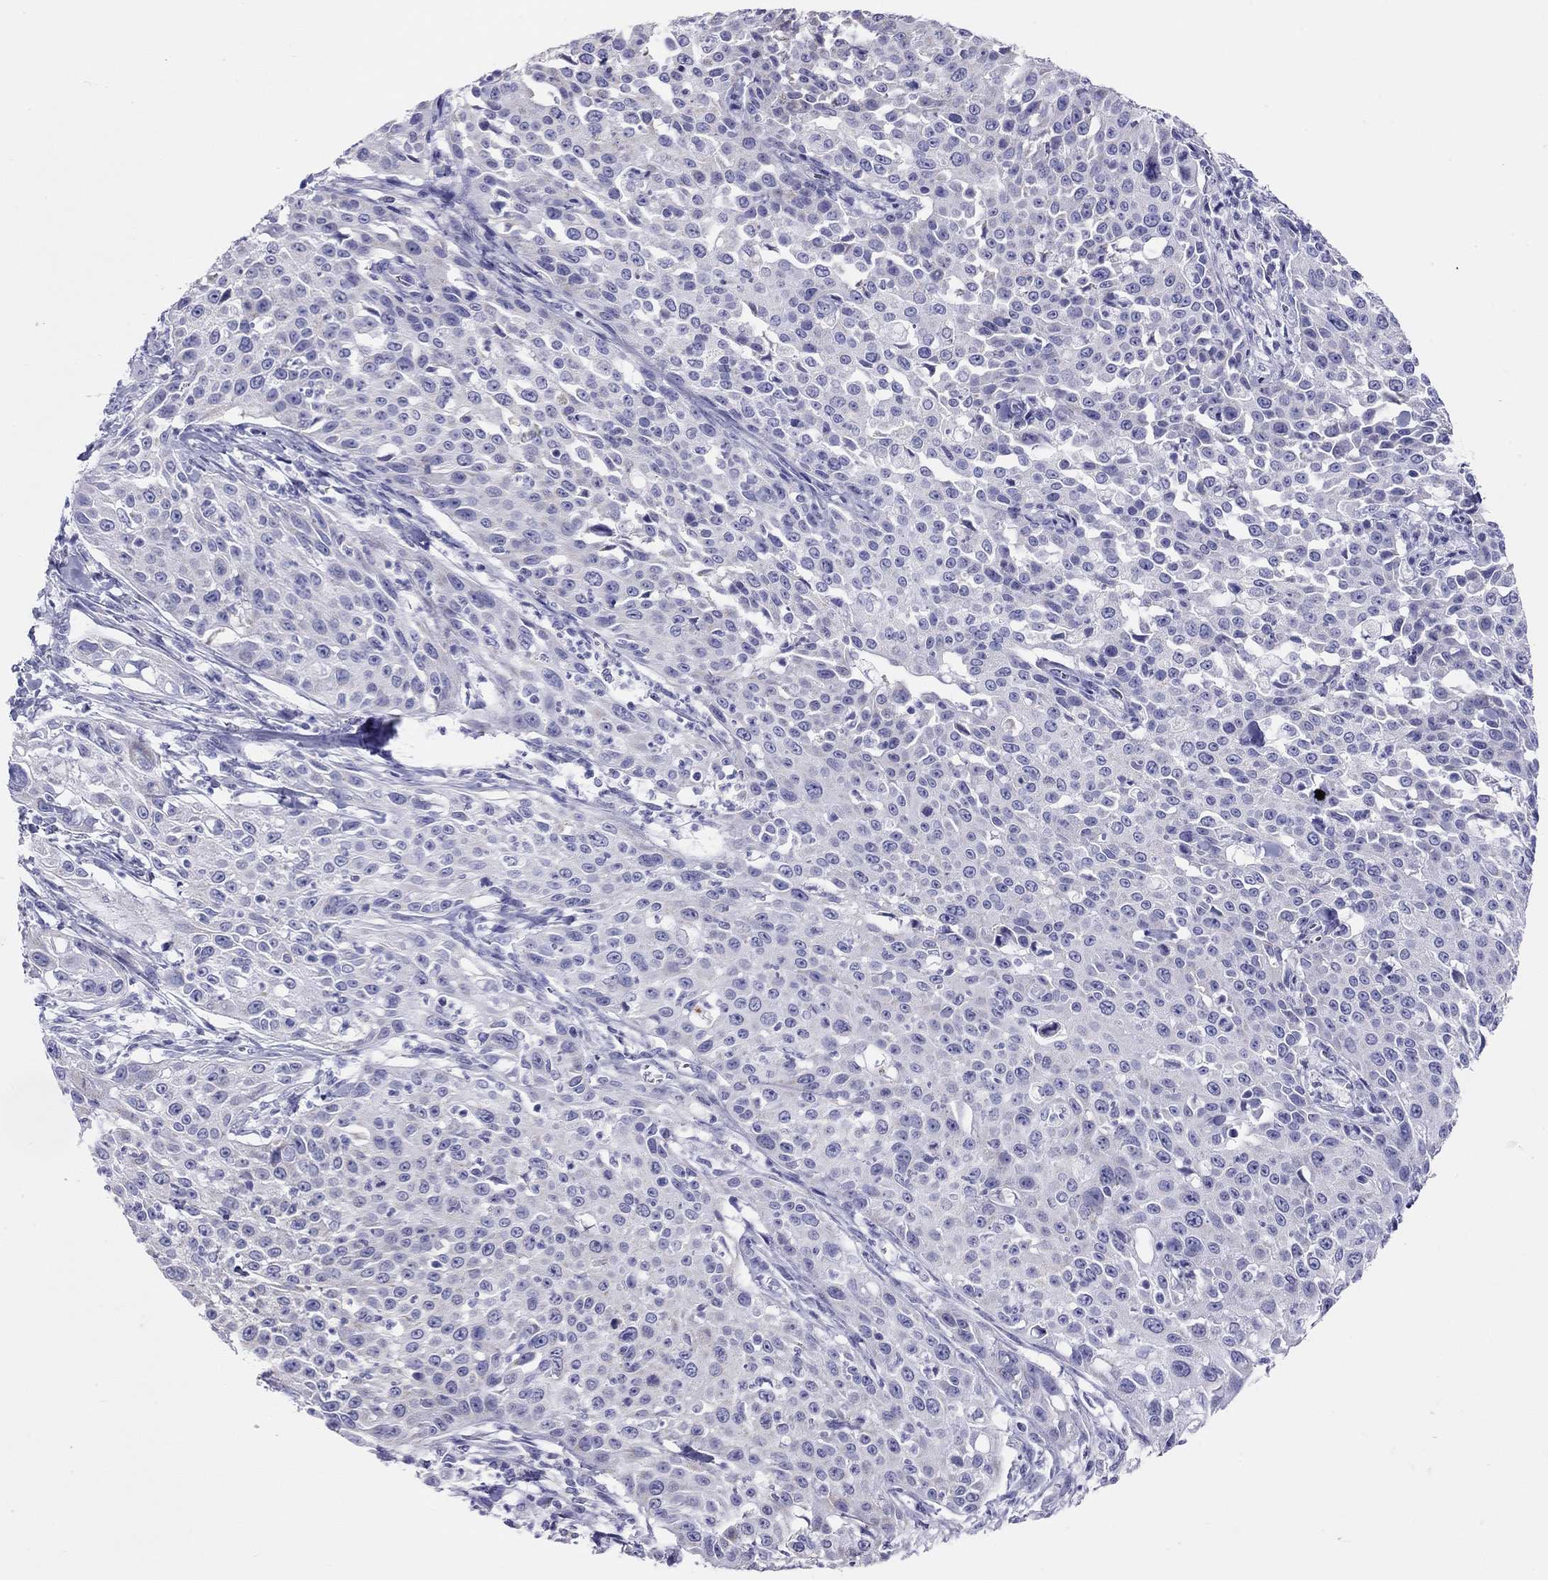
{"staining": {"intensity": "negative", "quantity": "none", "location": "none"}, "tissue": "cervical cancer", "cell_type": "Tumor cells", "image_type": "cancer", "snomed": [{"axis": "morphology", "description": "Squamous cell carcinoma, NOS"}, {"axis": "topography", "description": "Cervix"}], "caption": "The image demonstrates no staining of tumor cells in cervical squamous cell carcinoma. The staining is performed using DAB (3,3'-diaminobenzidine) brown chromogen with nuclei counter-stained in using hematoxylin.", "gene": "DPY19L2", "patient": {"sex": "female", "age": 26}}